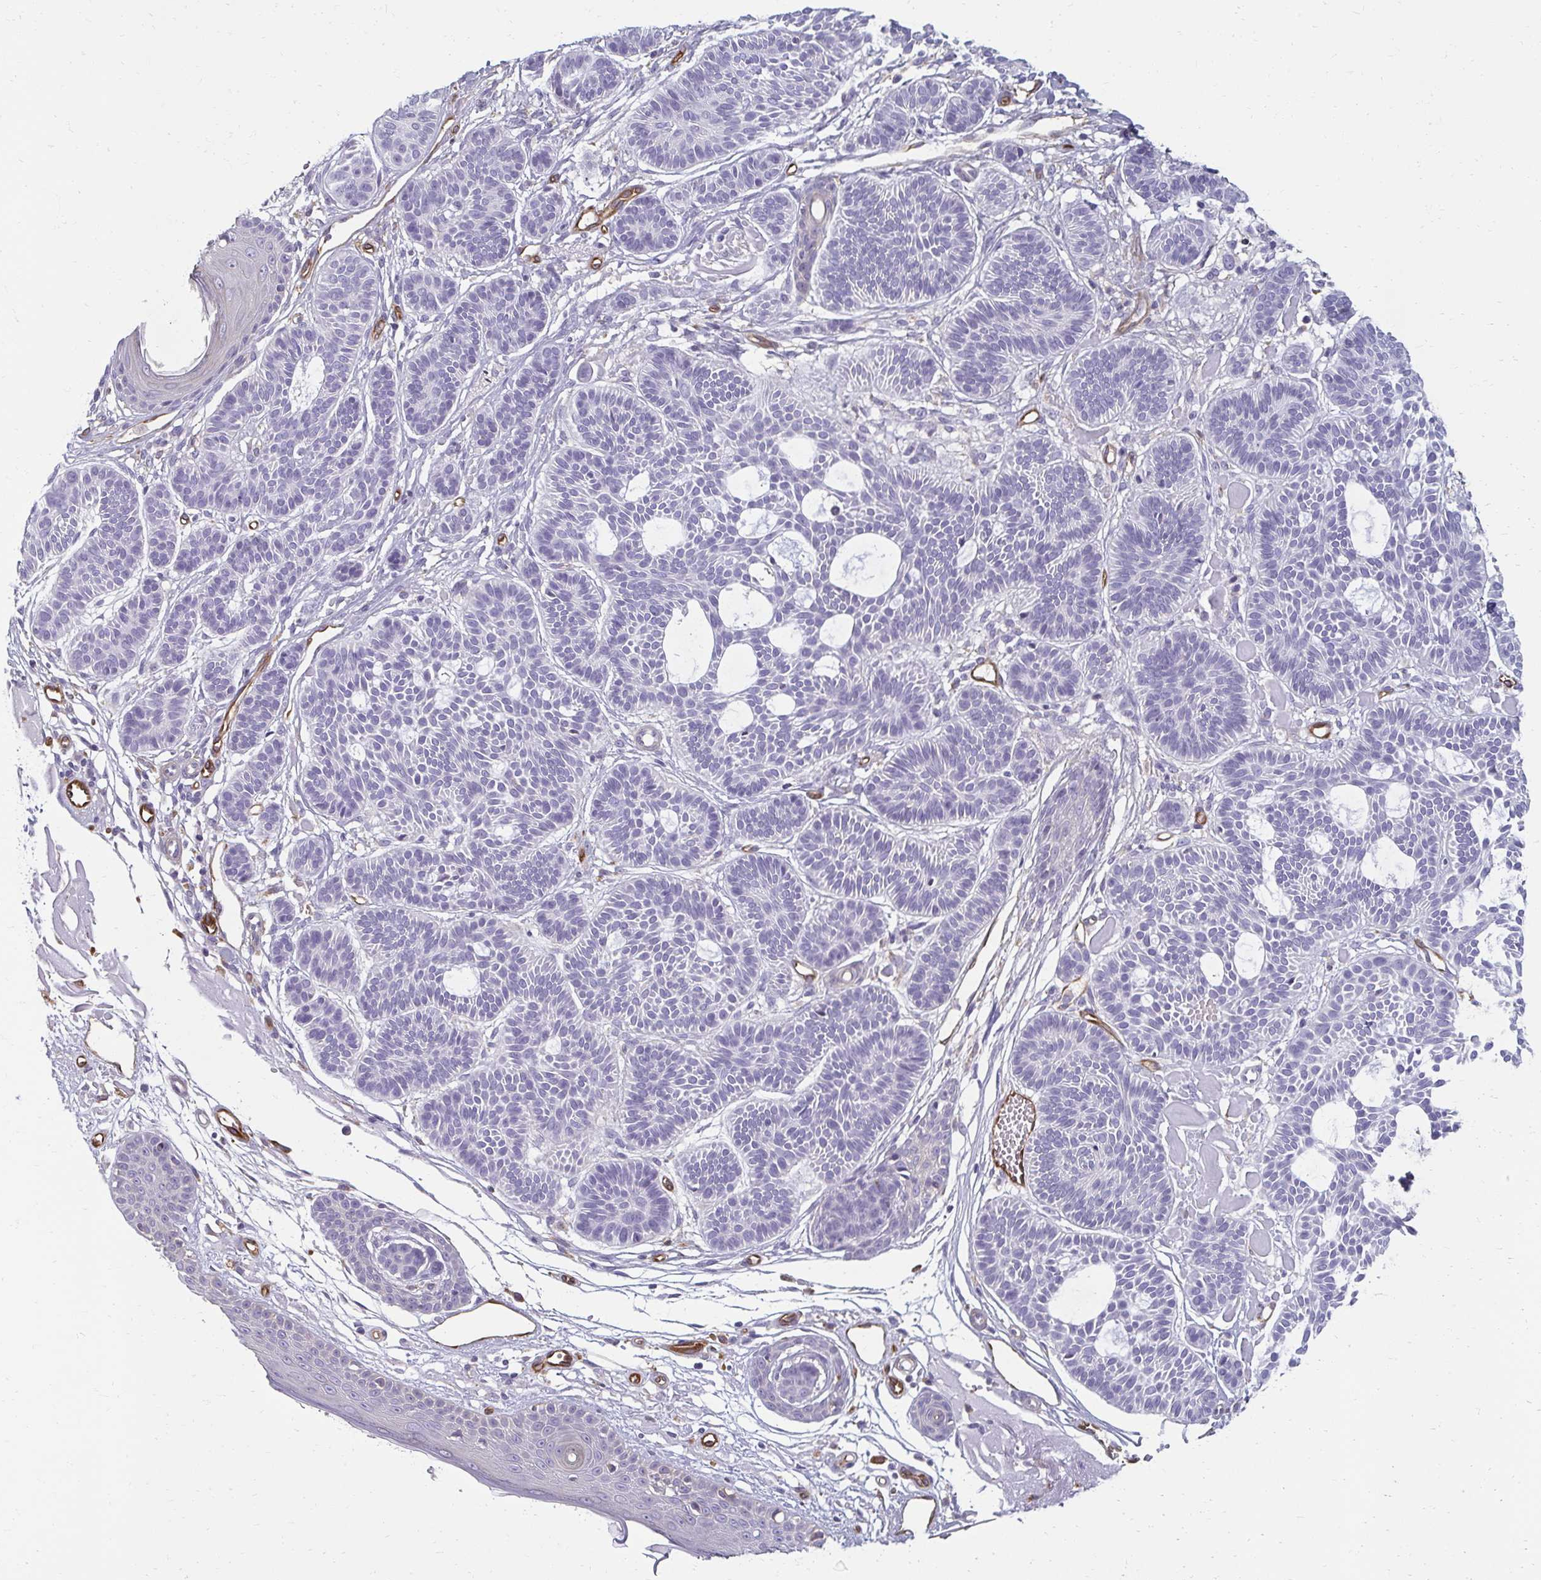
{"staining": {"intensity": "negative", "quantity": "none", "location": "none"}, "tissue": "skin cancer", "cell_type": "Tumor cells", "image_type": "cancer", "snomed": [{"axis": "morphology", "description": "Basal cell carcinoma"}, {"axis": "topography", "description": "Skin"}], "caption": "Immunohistochemistry photomicrograph of skin basal cell carcinoma stained for a protein (brown), which demonstrates no expression in tumor cells. The staining is performed using DAB brown chromogen with nuclei counter-stained in using hematoxylin.", "gene": "PDE2A", "patient": {"sex": "male", "age": 85}}